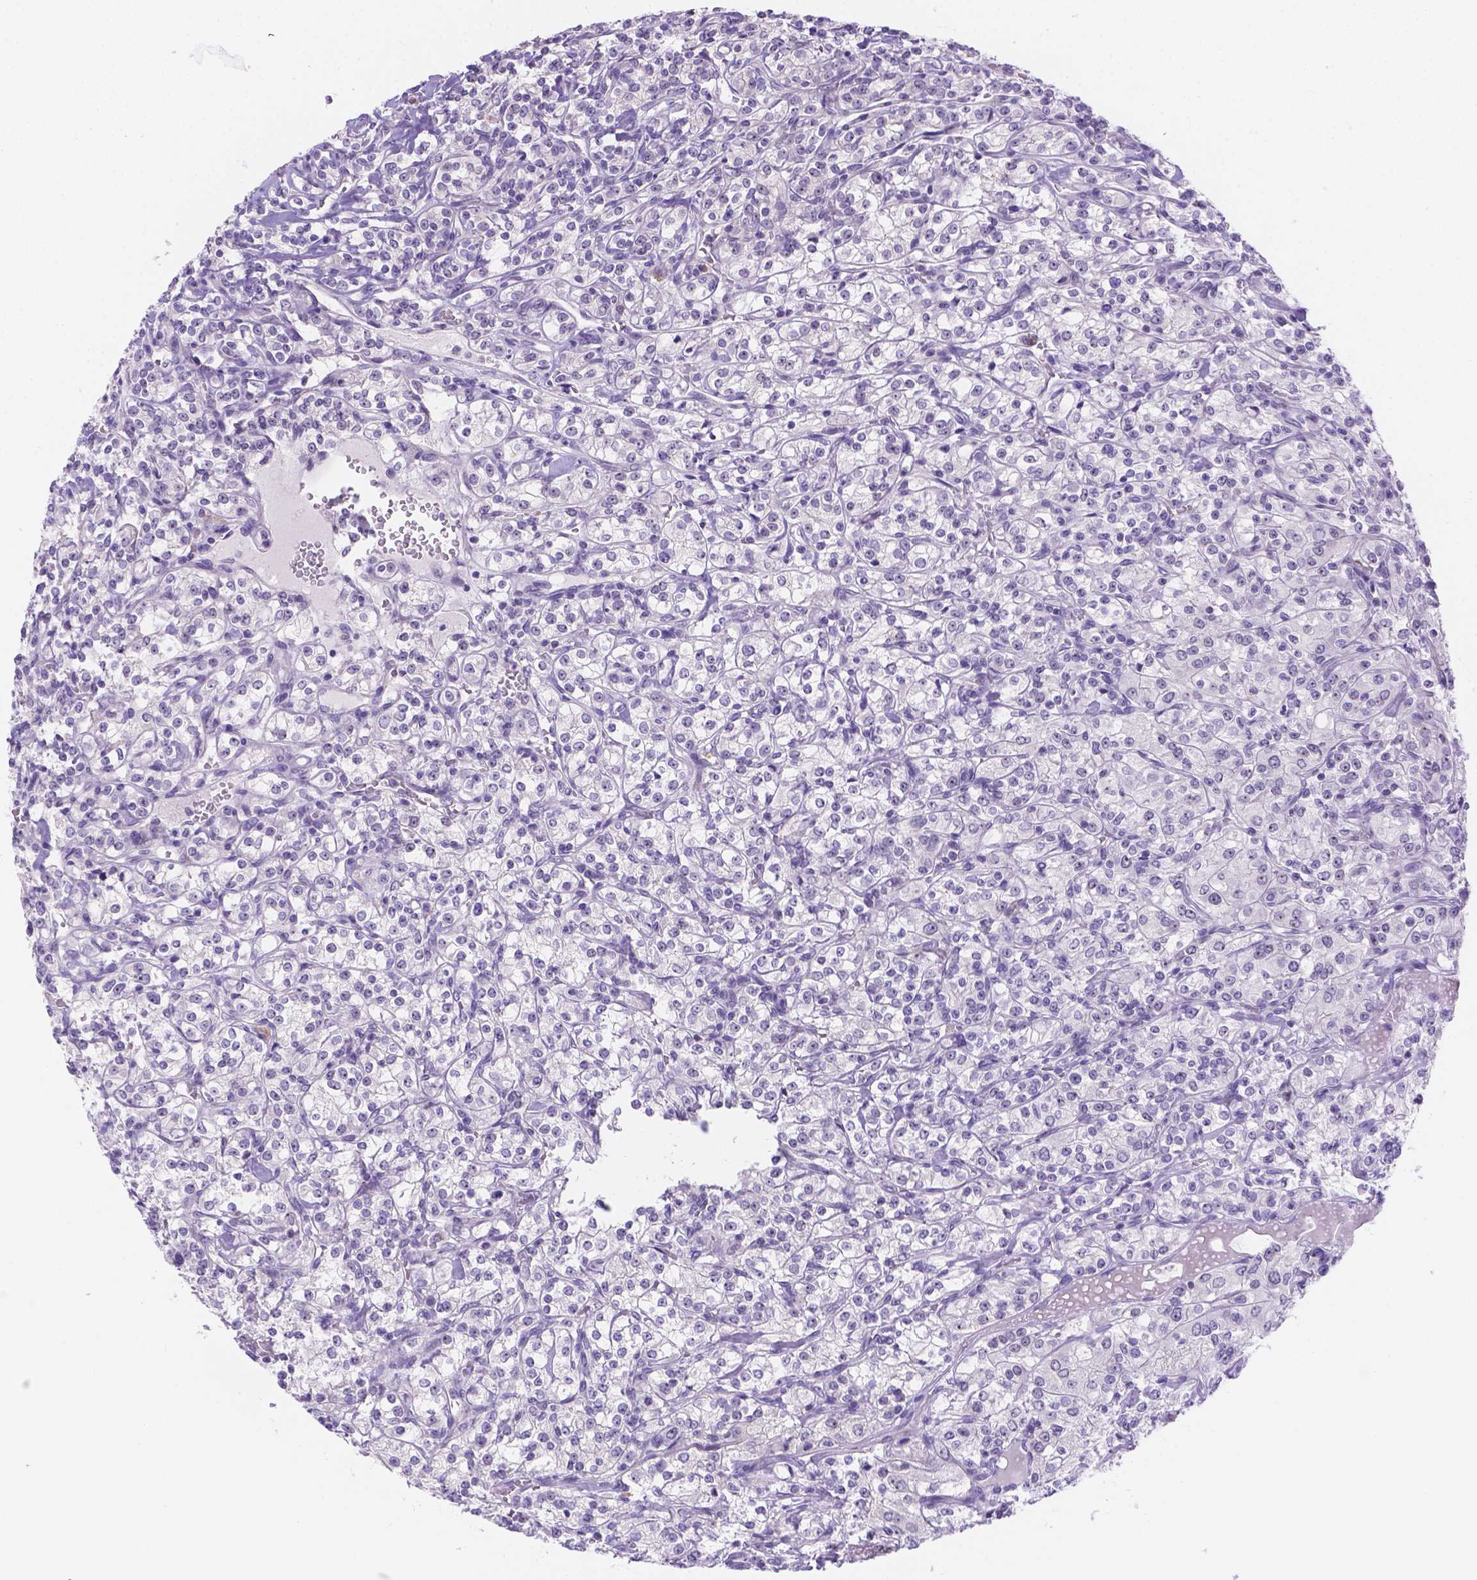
{"staining": {"intensity": "negative", "quantity": "none", "location": "none"}, "tissue": "renal cancer", "cell_type": "Tumor cells", "image_type": "cancer", "snomed": [{"axis": "morphology", "description": "Adenocarcinoma, NOS"}, {"axis": "topography", "description": "Kidney"}], "caption": "Immunohistochemistry (IHC) image of adenocarcinoma (renal) stained for a protein (brown), which reveals no staining in tumor cells.", "gene": "CD96", "patient": {"sex": "male", "age": 77}}